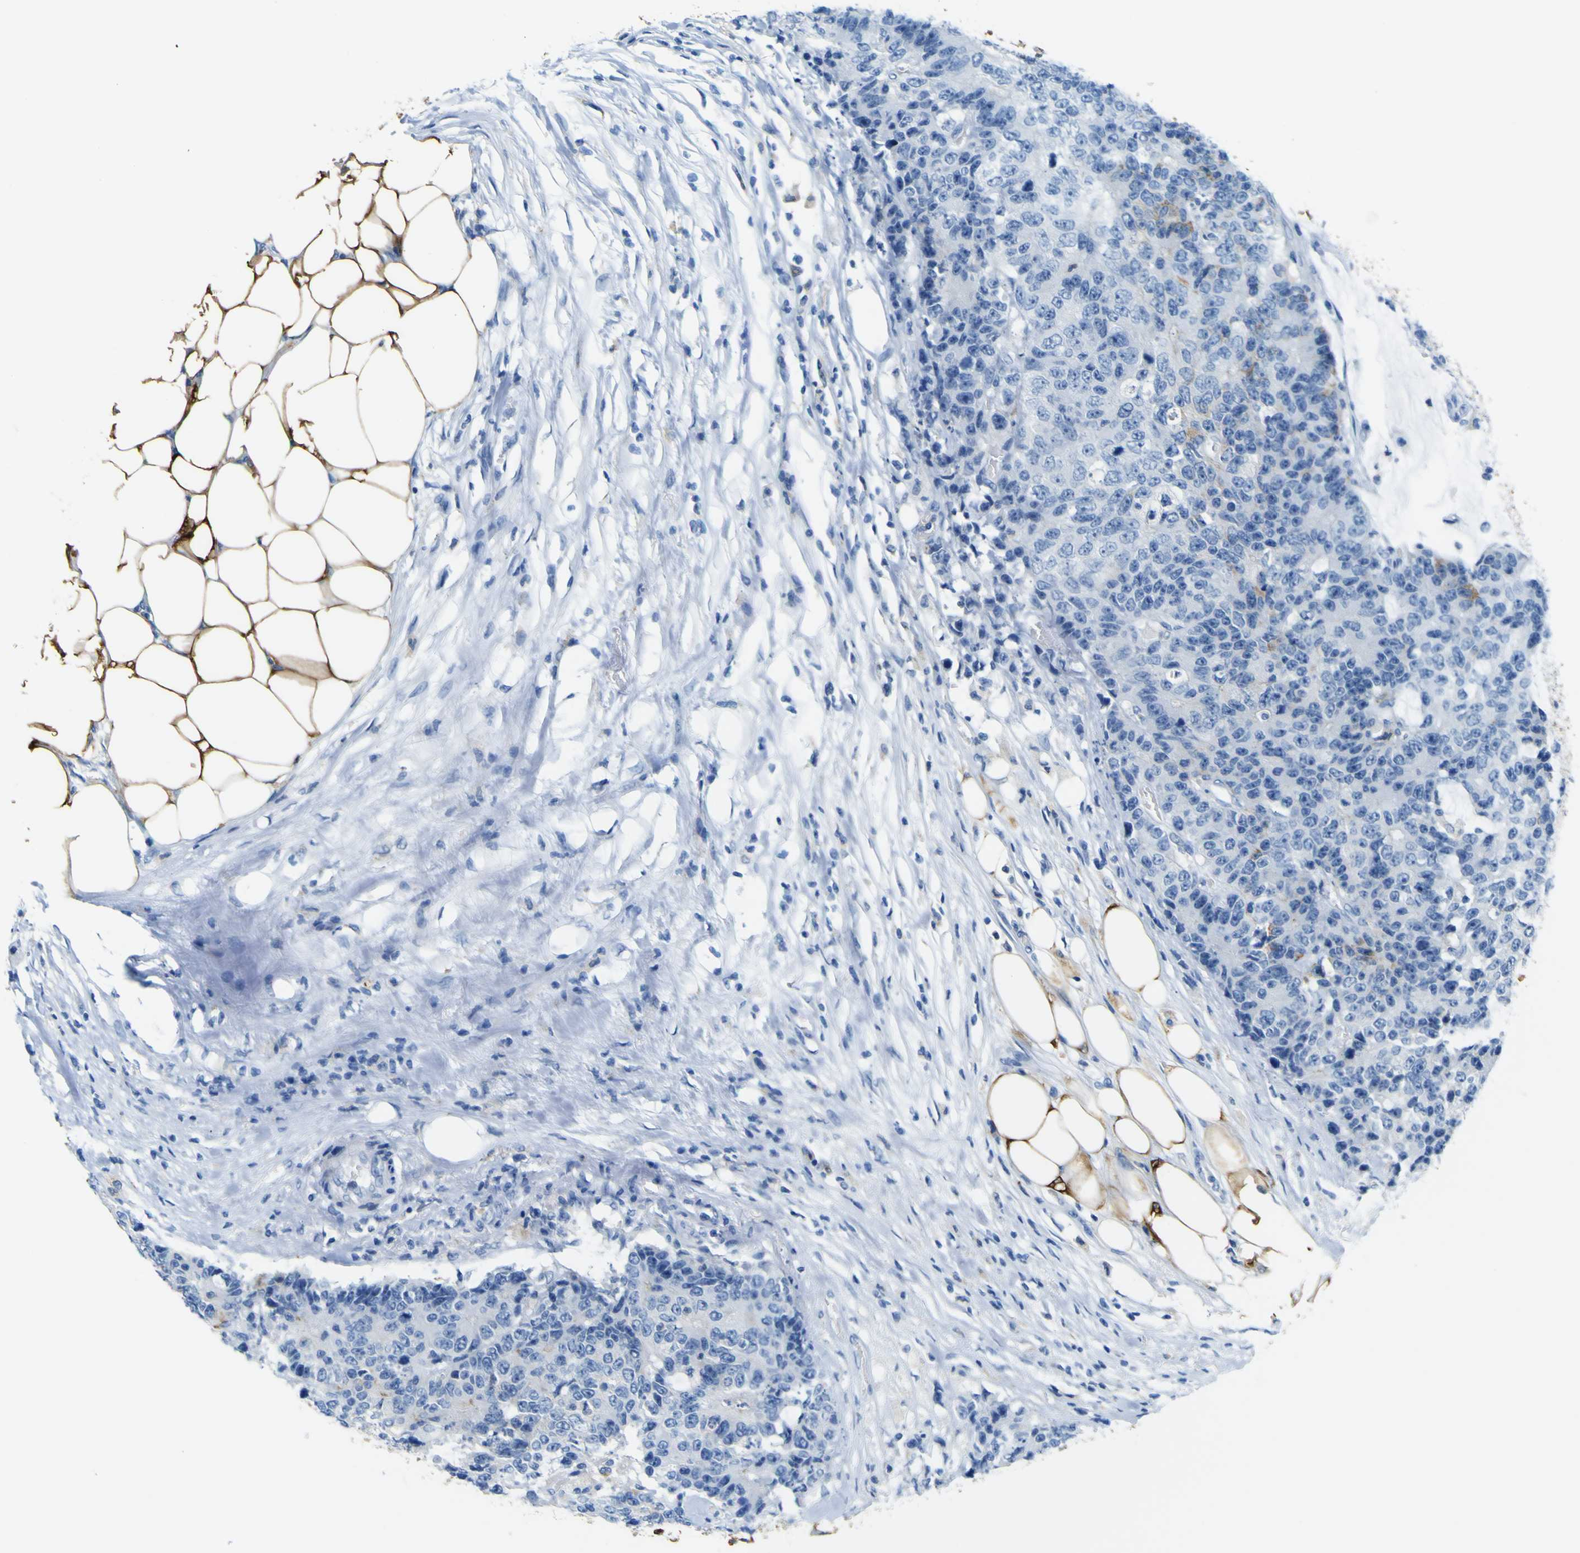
{"staining": {"intensity": "weak", "quantity": "<25%", "location": "cytoplasmic/membranous"}, "tissue": "colorectal cancer", "cell_type": "Tumor cells", "image_type": "cancer", "snomed": [{"axis": "morphology", "description": "Adenocarcinoma, NOS"}, {"axis": "topography", "description": "Colon"}], "caption": "There is no significant positivity in tumor cells of adenocarcinoma (colorectal).", "gene": "ACSL1", "patient": {"sex": "female", "age": 86}}